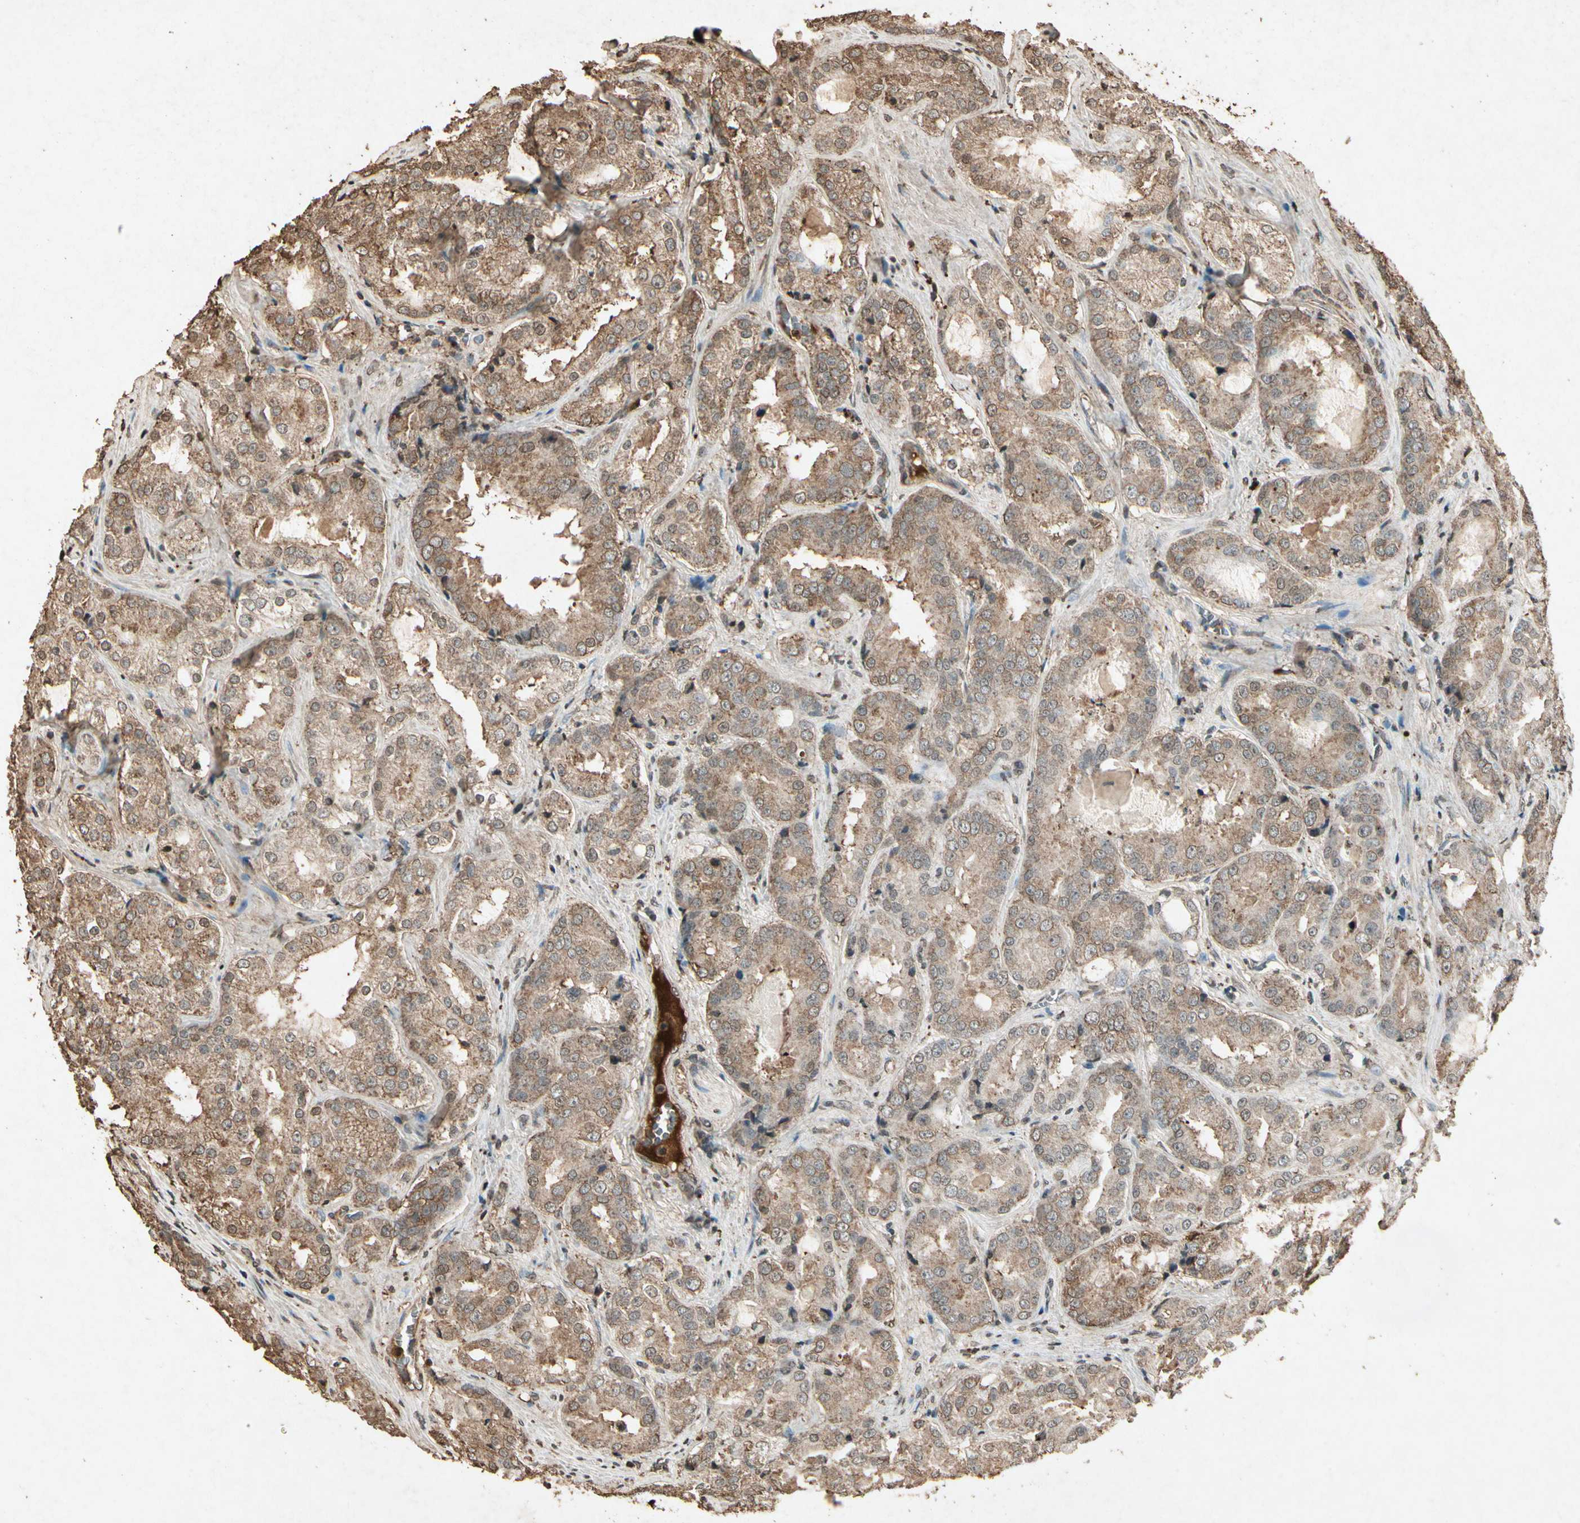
{"staining": {"intensity": "moderate", "quantity": ">75%", "location": "cytoplasmic/membranous"}, "tissue": "prostate cancer", "cell_type": "Tumor cells", "image_type": "cancer", "snomed": [{"axis": "morphology", "description": "Adenocarcinoma, High grade"}, {"axis": "topography", "description": "Prostate"}], "caption": "Adenocarcinoma (high-grade) (prostate) stained with DAB (3,3'-diaminobenzidine) IHC shows medium levels of moderate cytoplasmic/membranous expression in approximately >75% of tumor cells.", "gene": "GC", "patient": {"sex": "male", "age": 73}}